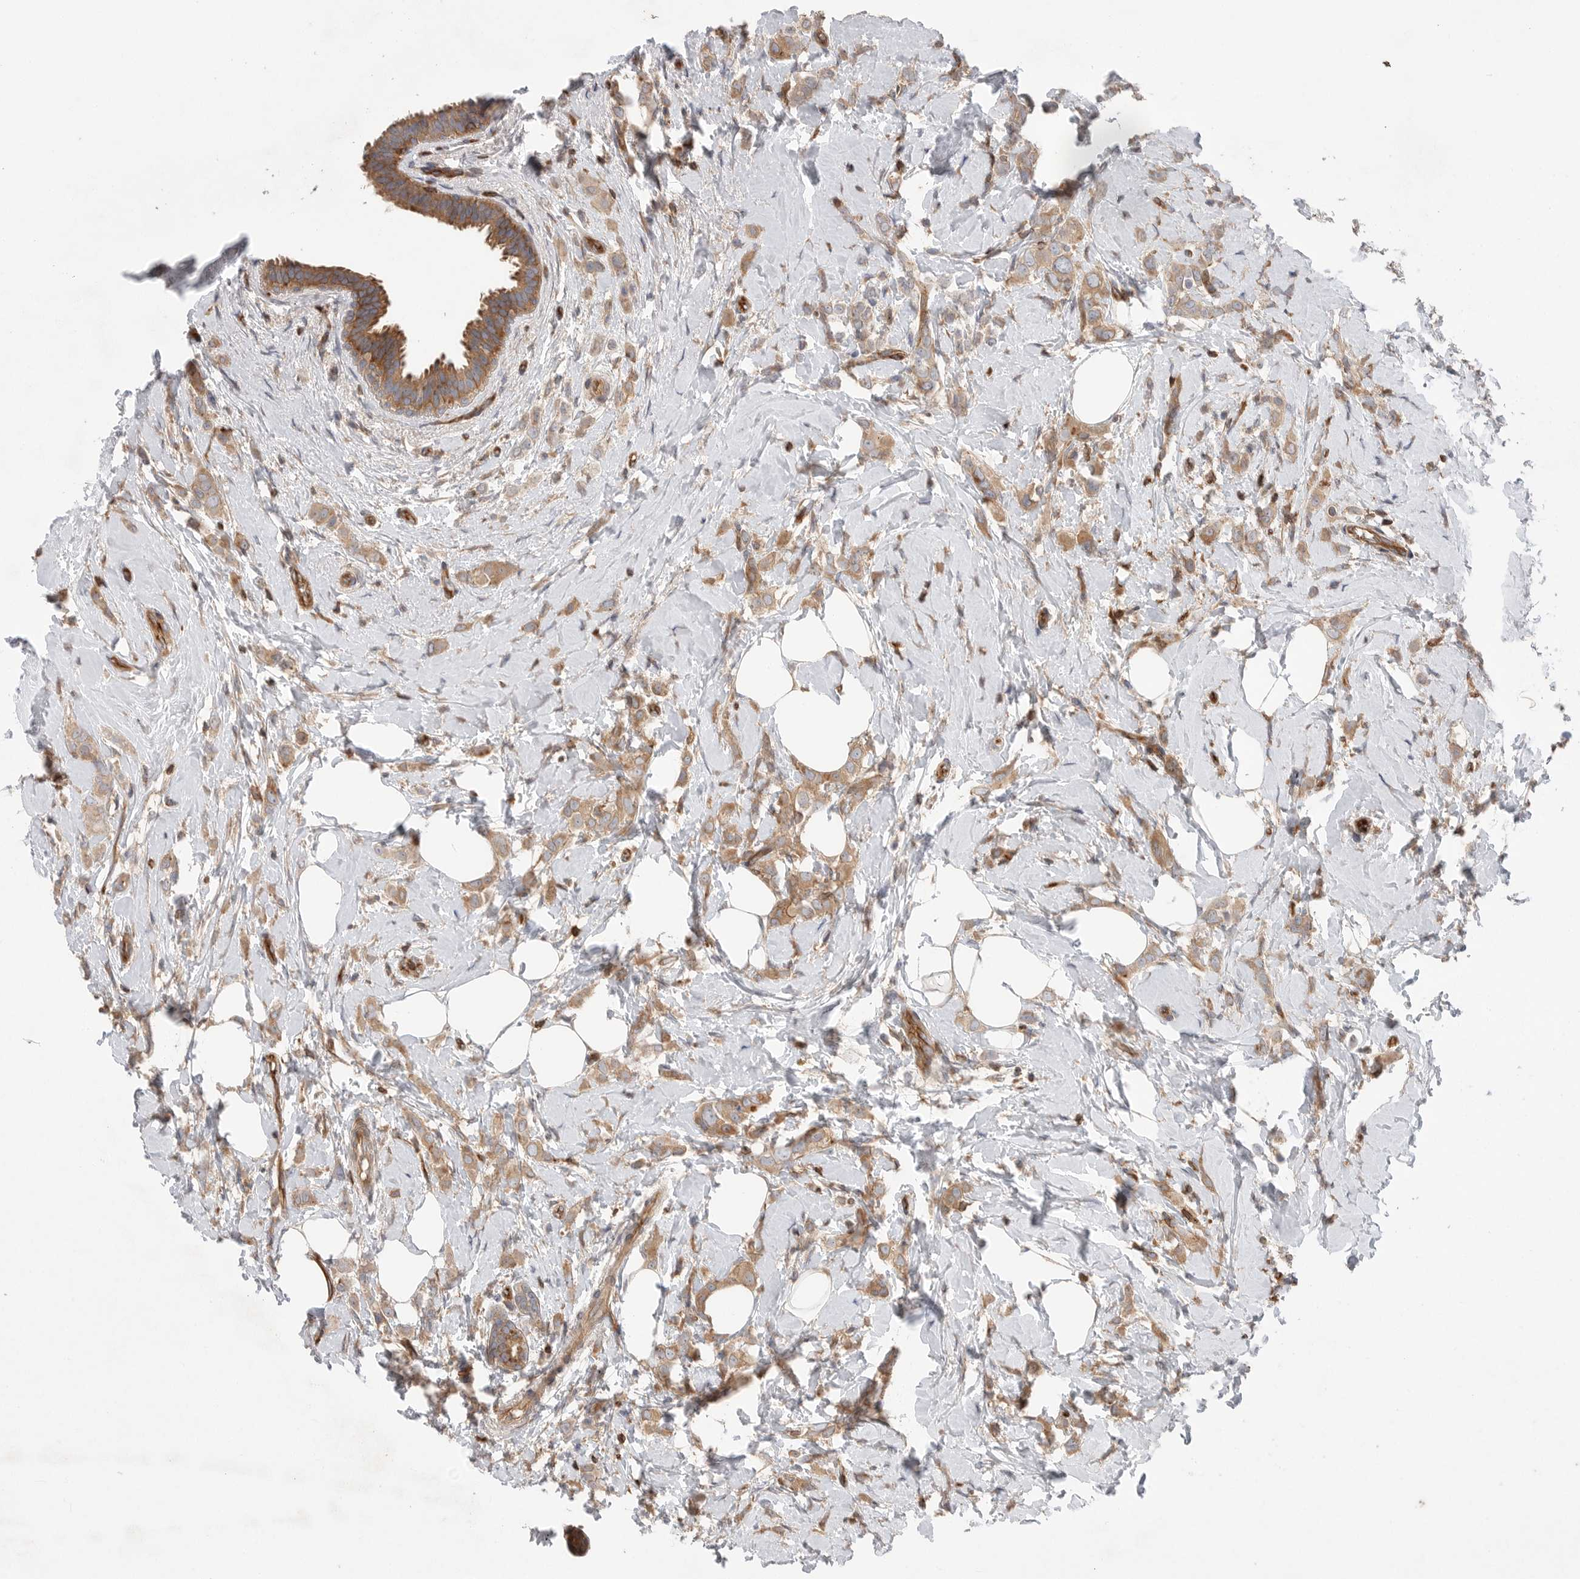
{"staining": {"intensity": "moderate", "quantity": ">75%", "location": "cytoplasmic/membranous"}, "tissue": "breast cancer", "cell_type": "Tumor cells", "image_type": "cancer", "snomed": [{"axis": "morphology", "description": "Lobular carcinoma"}, {"axis": "topography", "description": "Breast"}], "caption": "A high-resolution image shows IHC staining of breast lobular carcinoma, which reveals moderate cytoplasmic/membranous expression in about >75% of tumor cells.", "gene": "PRKCH", "patient": {"sex": "female", "age": 47}}